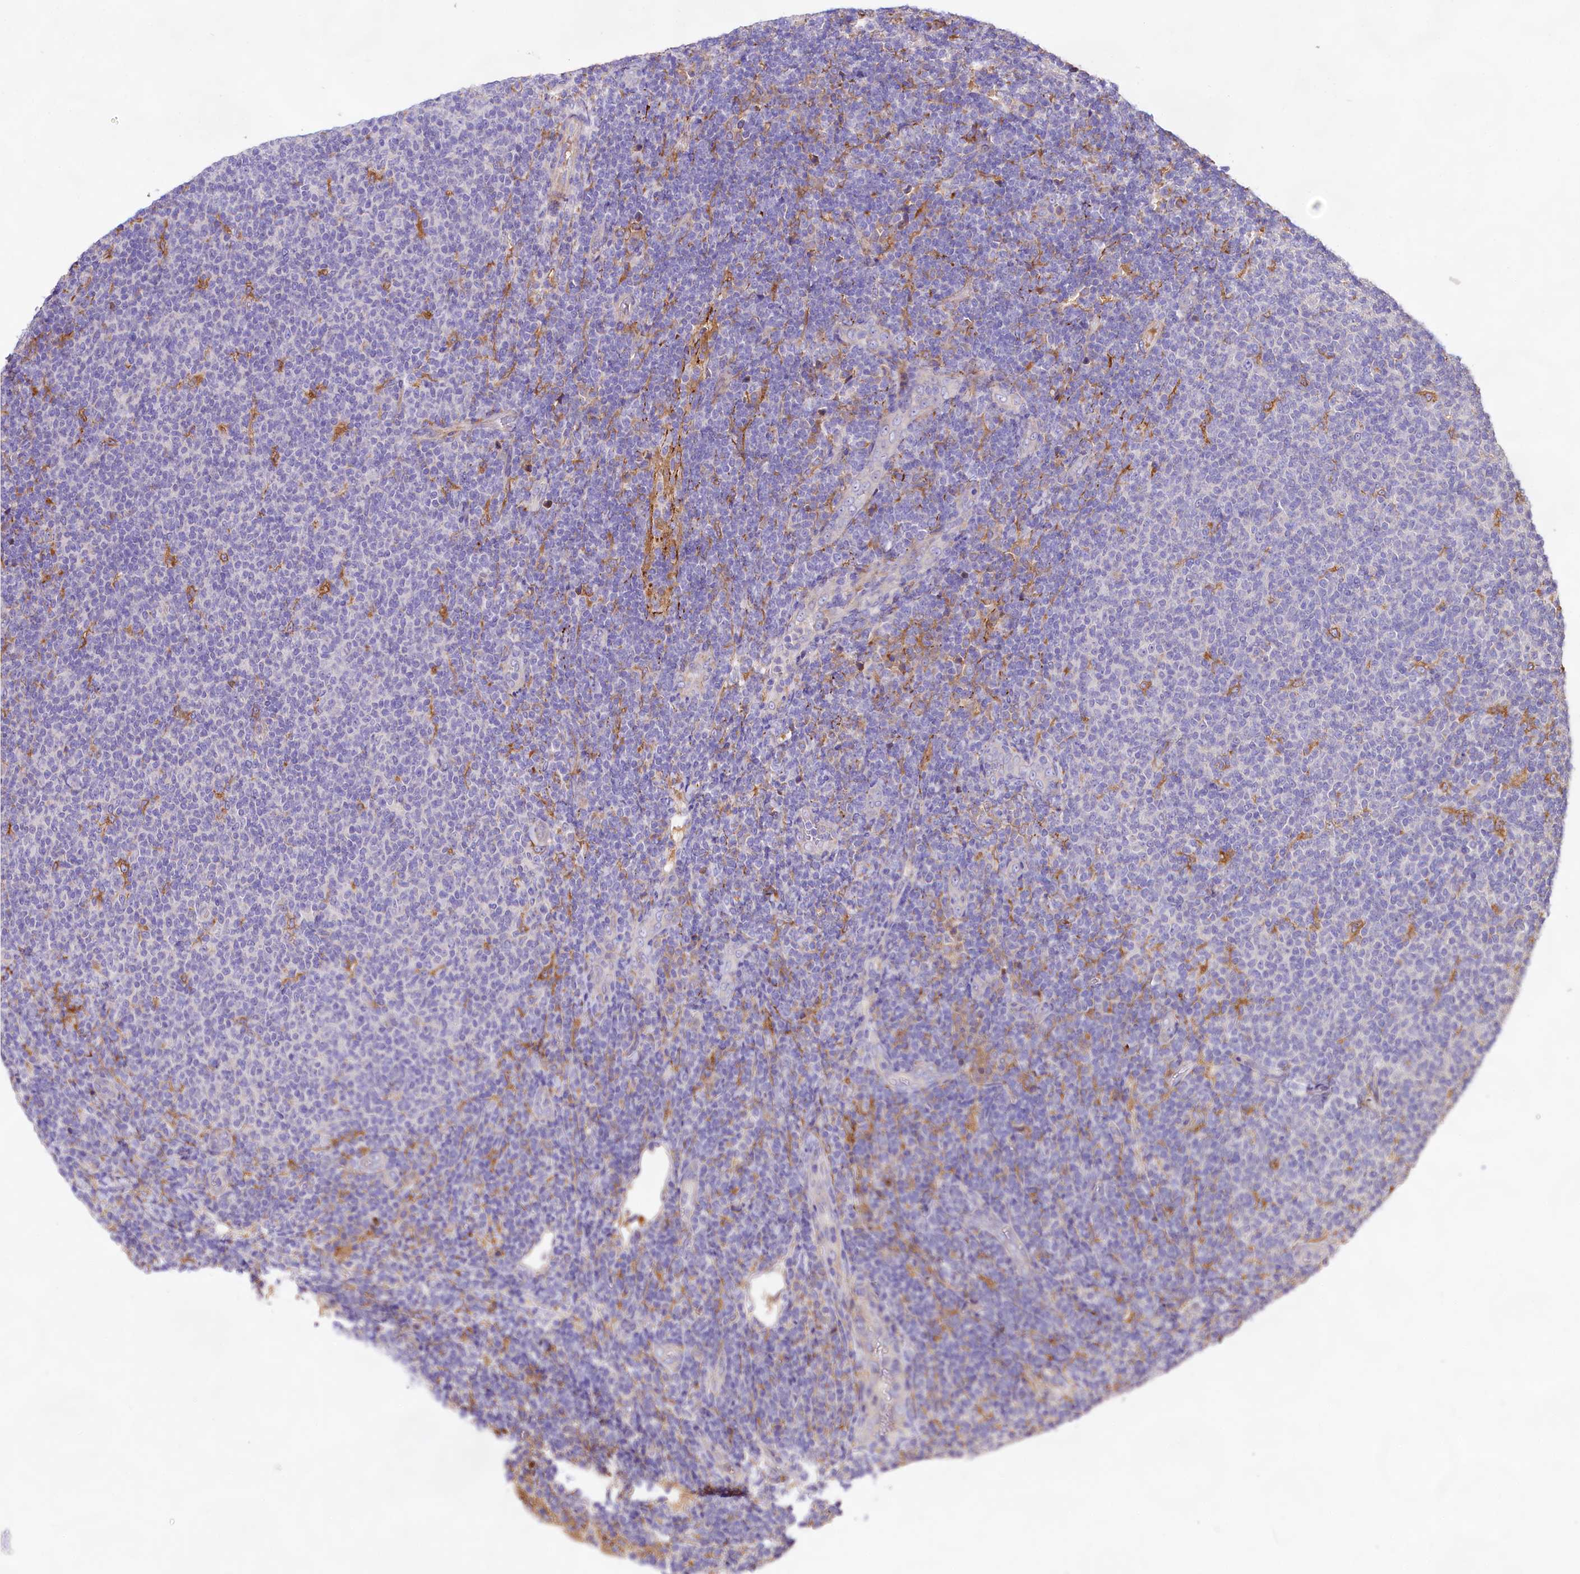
{"staining": {"intensity": "negative", "quantity": "none", "location": "none"}, "tissue": "lymphoma", "cell_type": "Tumor cells", "image_type": "cancer", "snomed": [{"axis": "morphology", "description": "Malignant lymphoma, non-Hodgkin's type, Low grade"}, {"axis": "topography", "description": "Lymph node"}], "caption": "IHC micrograph of human low-grade malignant lymphoma, non-Hodgkin's type stained for a protein (brown), which shows no staining in tumor cells. (DAB (3,3'-diaminobenzidine) IHC visualized using brightfield microscopy, high magnification).", "gene": "DMXL2", "patient": {"sex": "male", "age": 66}}